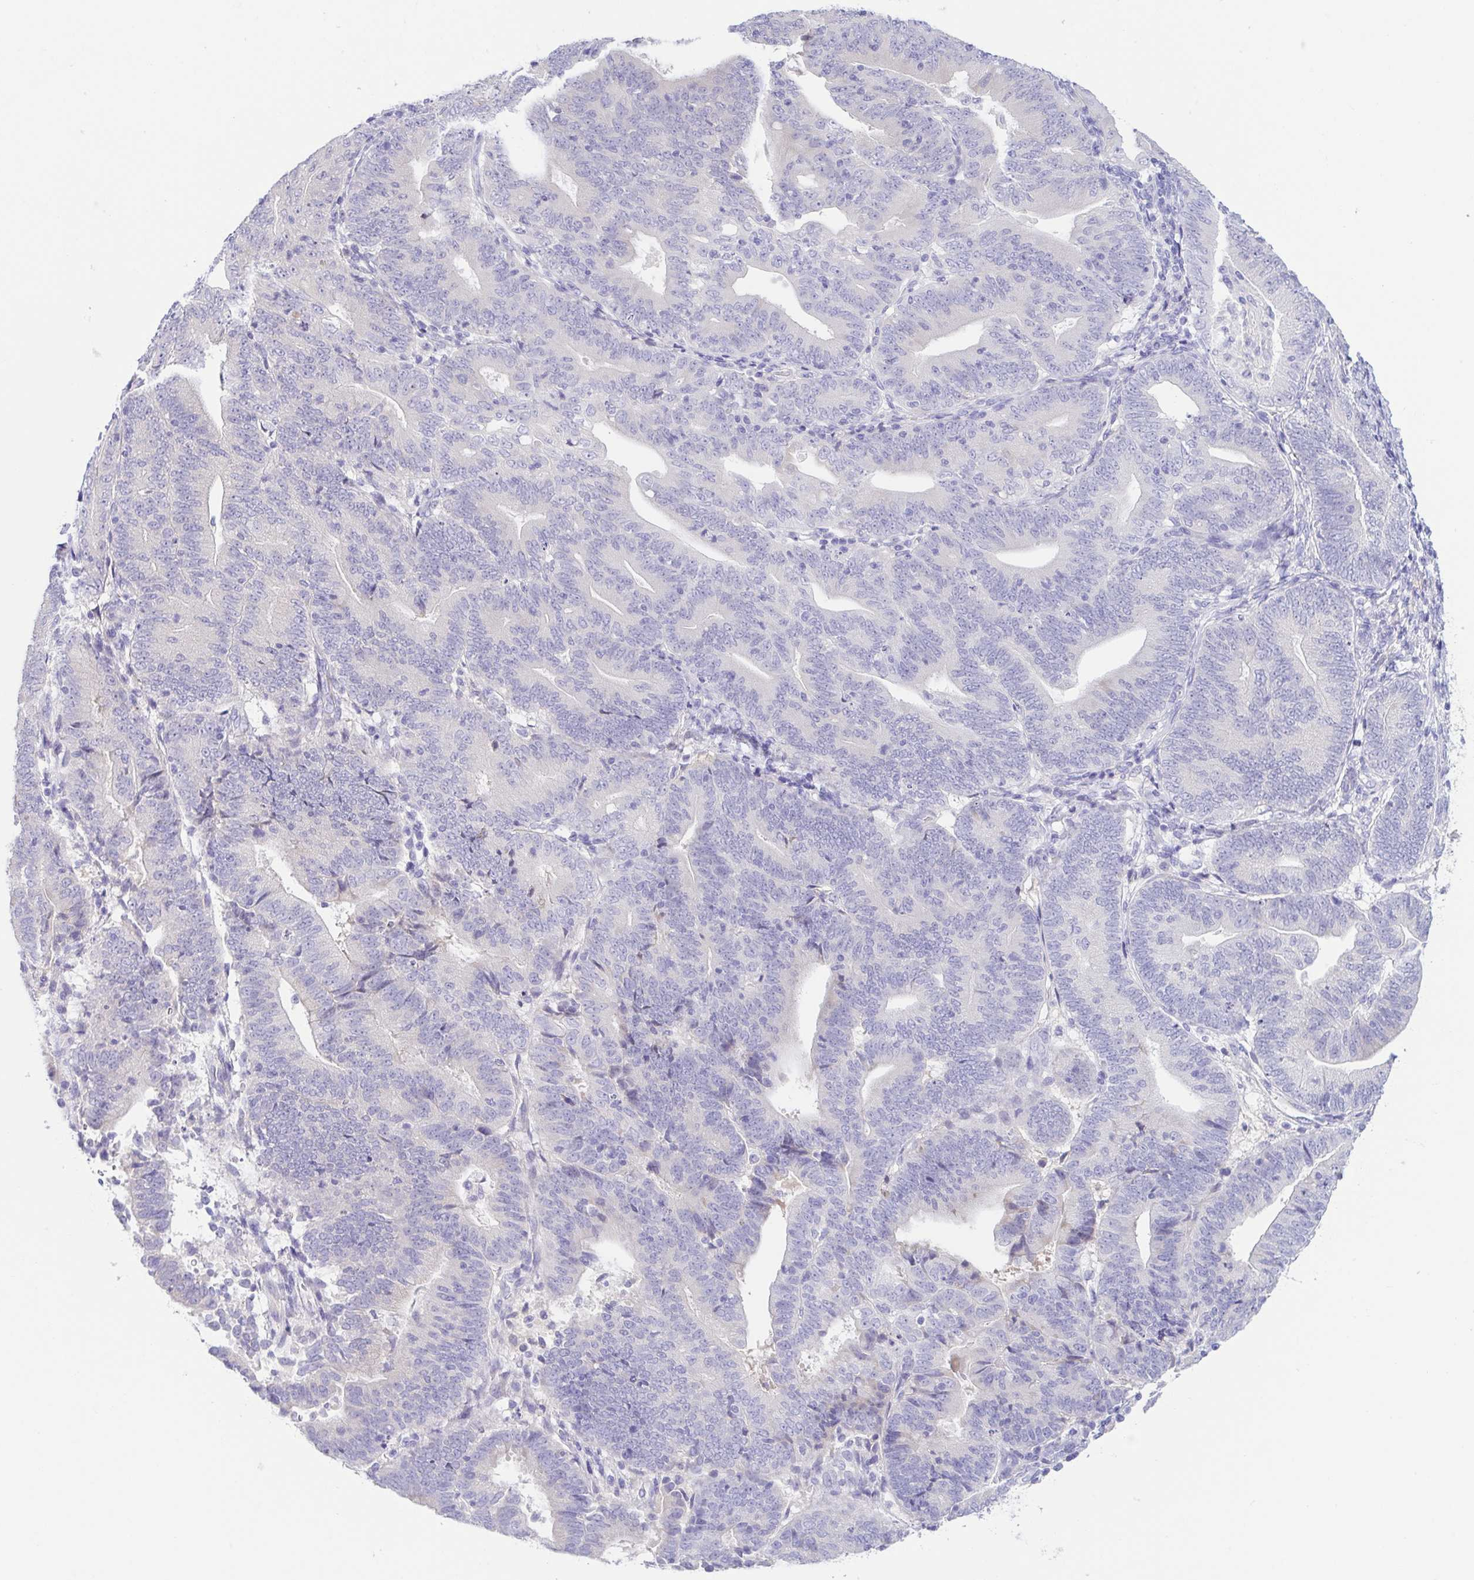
{"staining": {"intensity": "negative", "quantity": "none", "location": "none"}, "tissue": "endometrial cancer", "cell_type": "Tumor cells", "image_type": "cancer", "snomed": [{"axis": "morphology", "description": "Adenocarcinoma, NOS"}, {"axis": "topography", "description": "Endometrium"}], "caption": "Immunohistochemistry micrograph of neoplastic tissue: human adenocarcinoma (endometrial) stained with DAB shows no significant protein positivity in tumor cells.", "gene": "A1BG", "patient": {"sex": "female", "age": 70}}